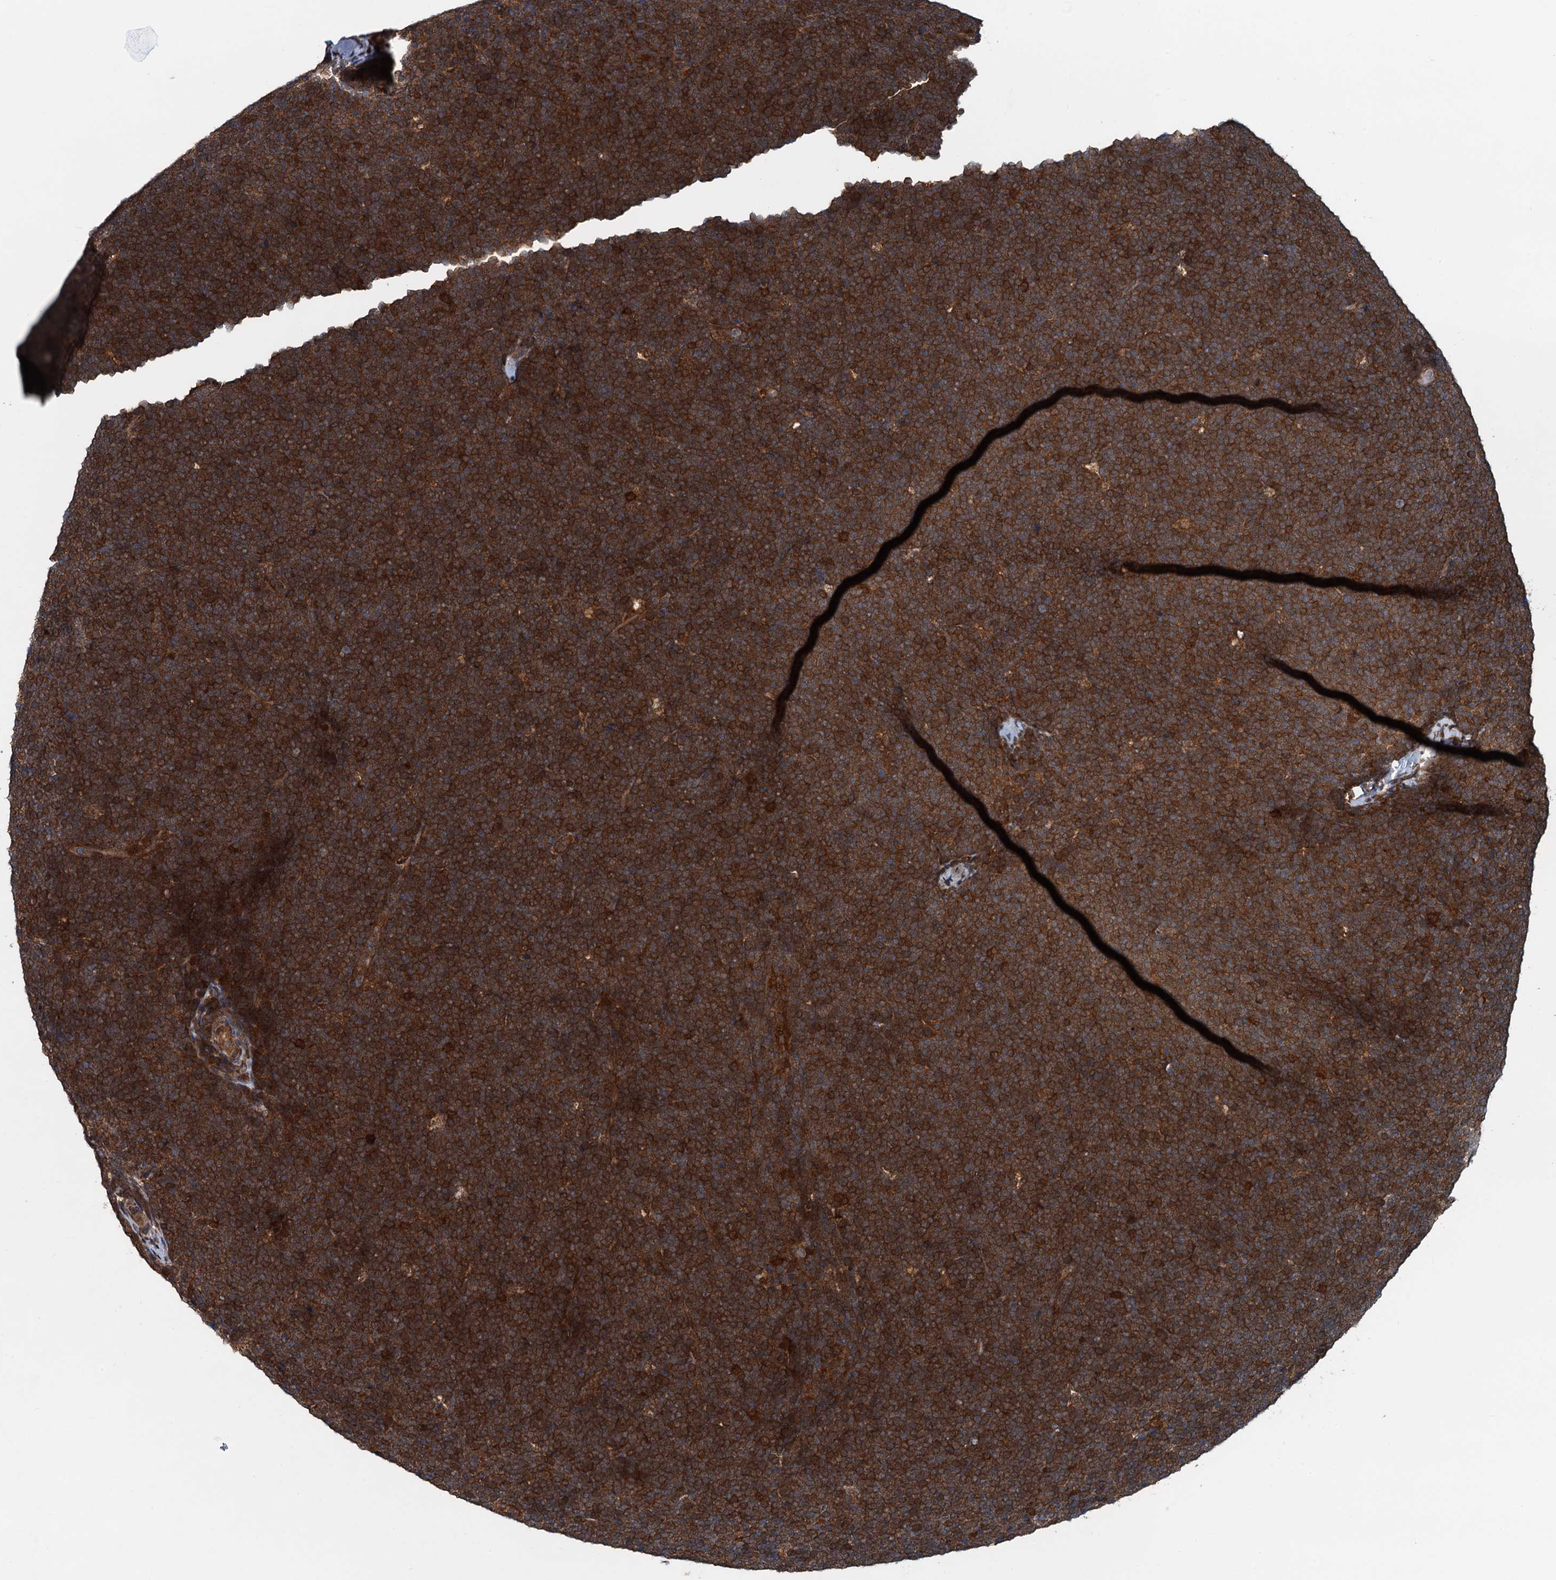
{"staining": {"intensity": "strong", "quantity": ">75%", "location": "cytoplasmic/membranous"}, "tissue": "lymphoma", "cell_type": "Tumor cells", "image_type": "cancer", "snomed": [{"axis": "morphology", "description": "Malignant lymphoma, non-Hodgkin's type, High grade"}, {"axis": "topography", "description": "Lymph node"}], "caption": "This is an image of IHC staining of lymphoma, which shows strong staining in the cytoplasmic/membranous of tumor cells.", "gene": "AAGAB", "patient": {"sex": "male", "age": 13}}